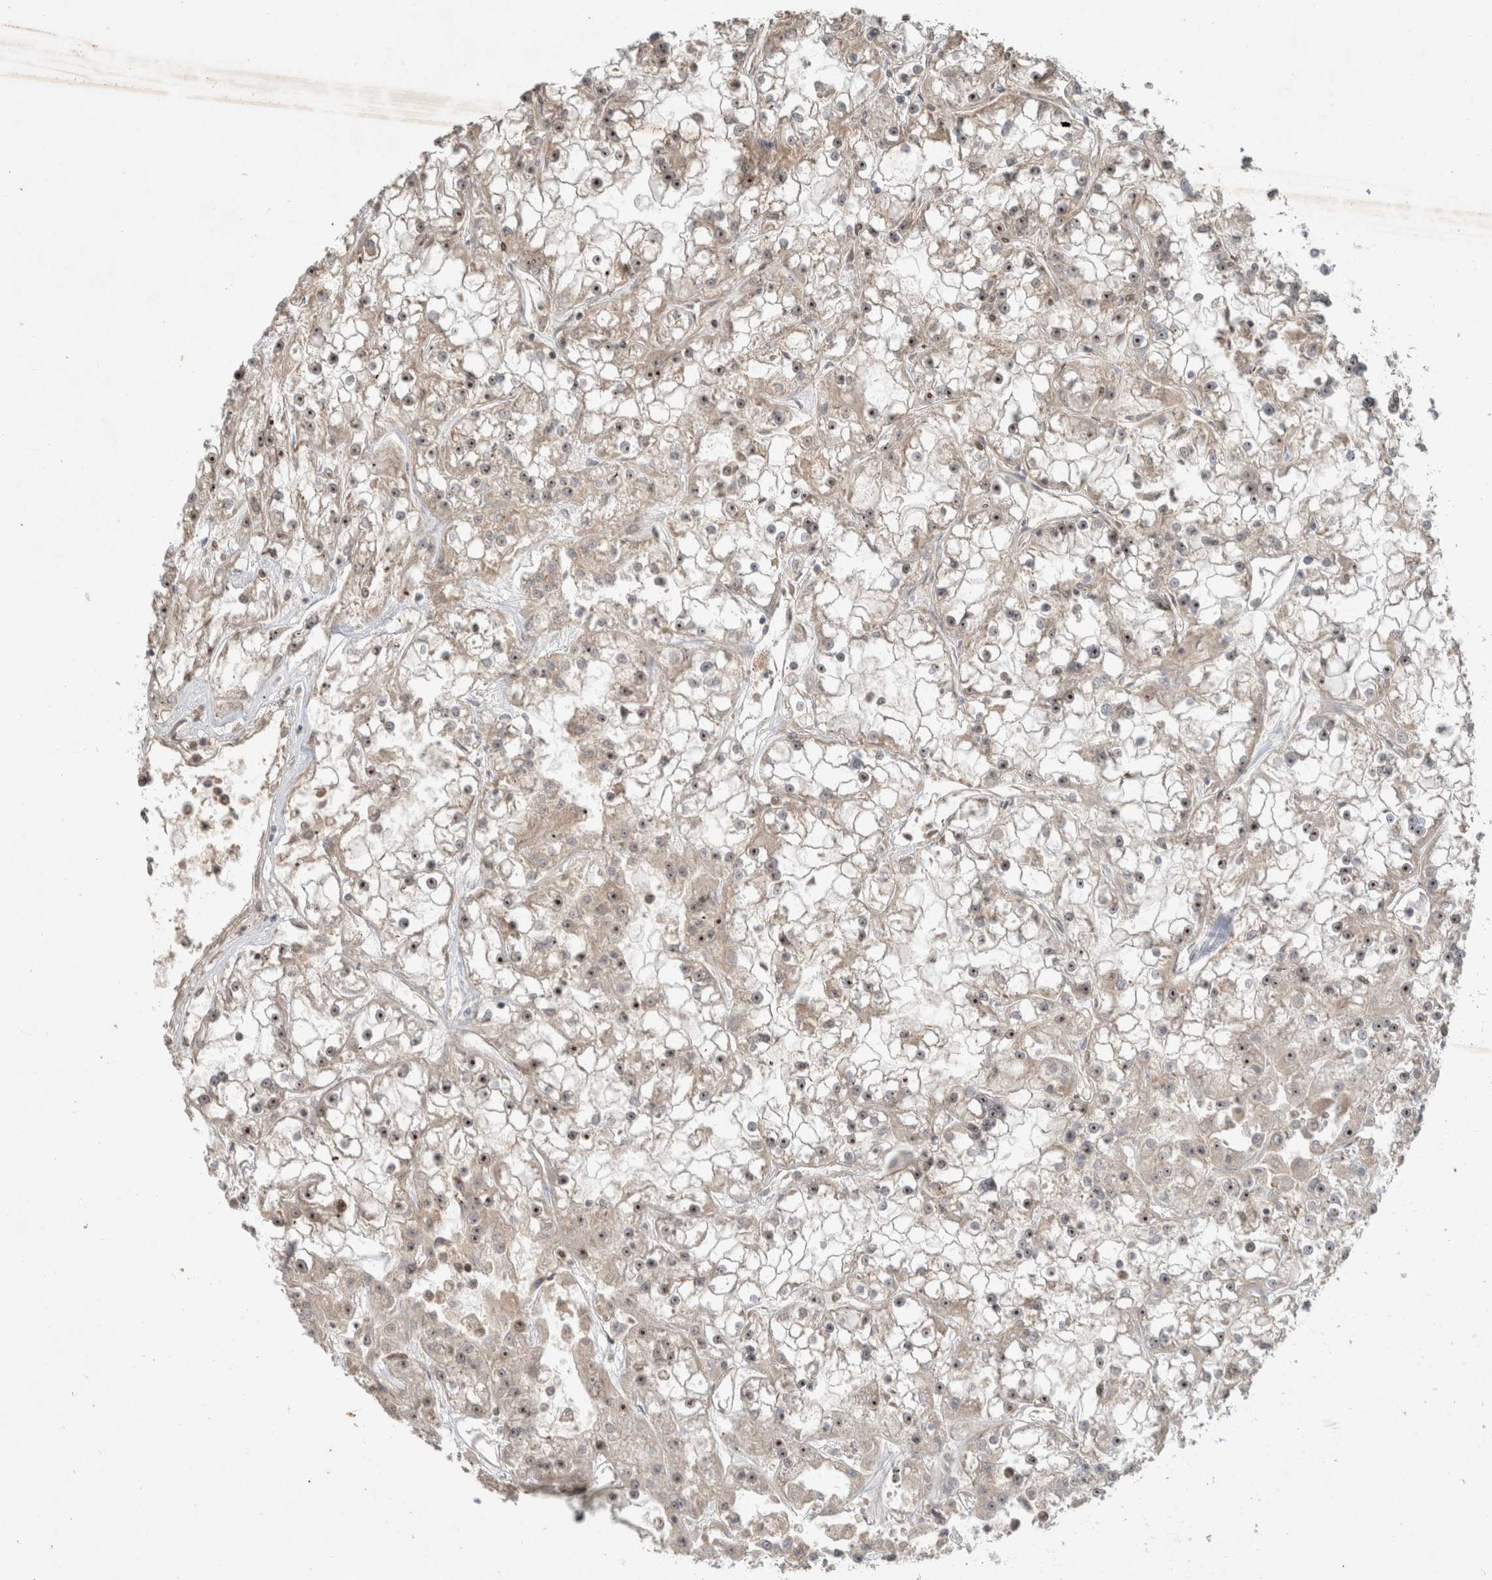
{"staining": {"intensity": "moderate", "quantity": "25%-75%", "location": "nuclear"}, "tissue": "renal cancer", "cell_type": "Tumor cells", "image_type": "cancer", "snomed": [{"axis": "morphology", "description": "Adenocarcinoma, NOS"}, {"axis": "topography", "description": "Kidney"}], "caption": "High-power microscopy captured an immunohistochemistry (IHC) histopathology image of renal cancer, revealing moderate nuclear staining in approximately 25%-75% of tumor cells. The protein of interest is stained brown, and the nuclei are stained in blue (DAB IHC with brightfield microscopy, high magnification).", "gene": "CAAP1", "patient": {"sex": "female", "age": 52}}